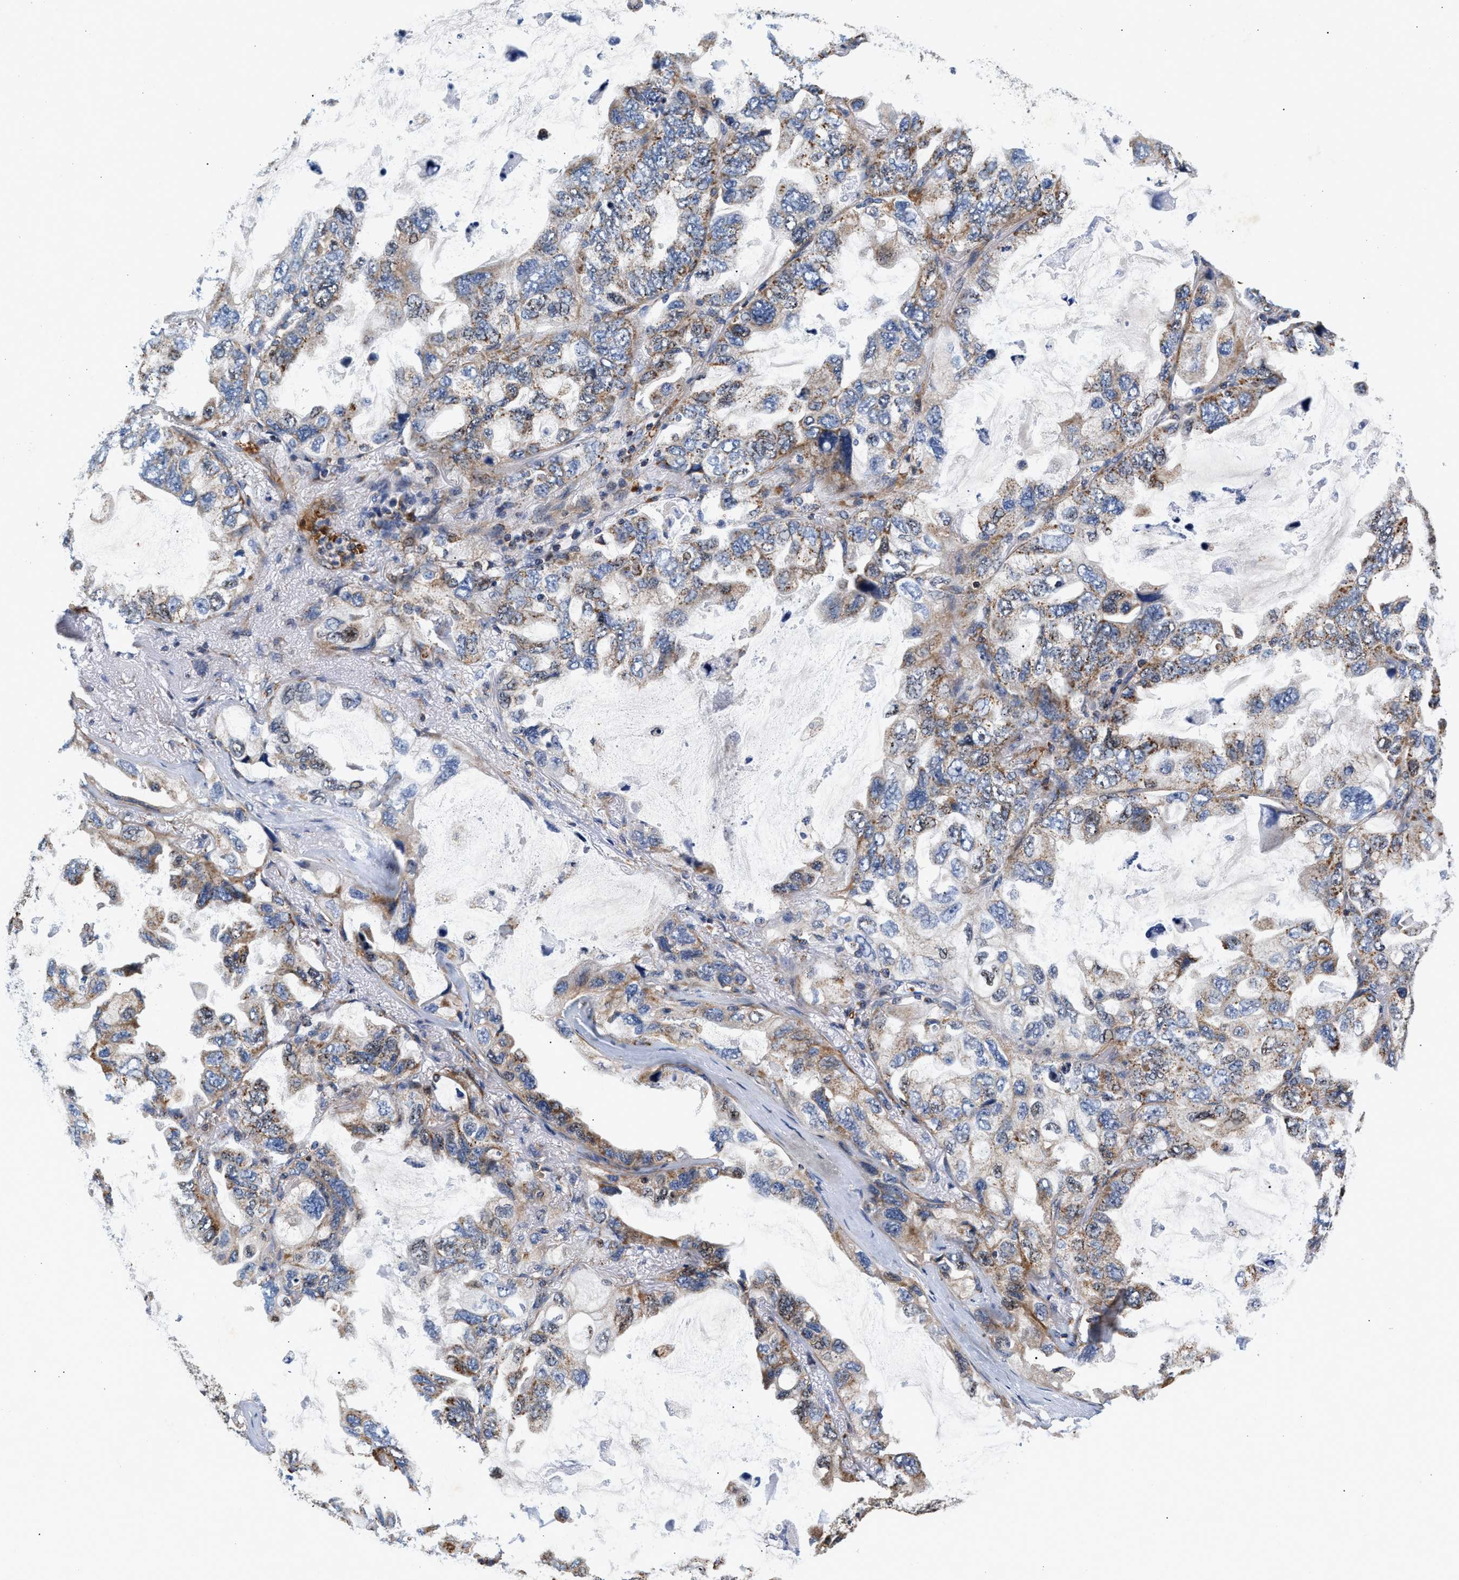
{"staining": {"intensity": "weak", "quantity": "25%-75%", "location": "cytoplasmic/membranous"}, "tissue": "lung cancer", "cell_type": "Tumor cells", "image_type": "cancer", "snomed": [{"axis": "morphology", "description": "Squamous cell carcinoma, NOS"}, {"axis": "topography", "description": "Lung"}], "caption": "Immunohistochemistry (IHC) histopathology image of neoplastic tissue: lung squamous cell carcinoma stained using immunohistochemistry (IHC) displays low levels of weak protein expression localized specifically in the cytoplasmic/membranous of tumor cells, appearing as a cytoplasmic/membranous brown color.", "gene": "SGK1", "patient": {"sex": "female", "age": 73}}